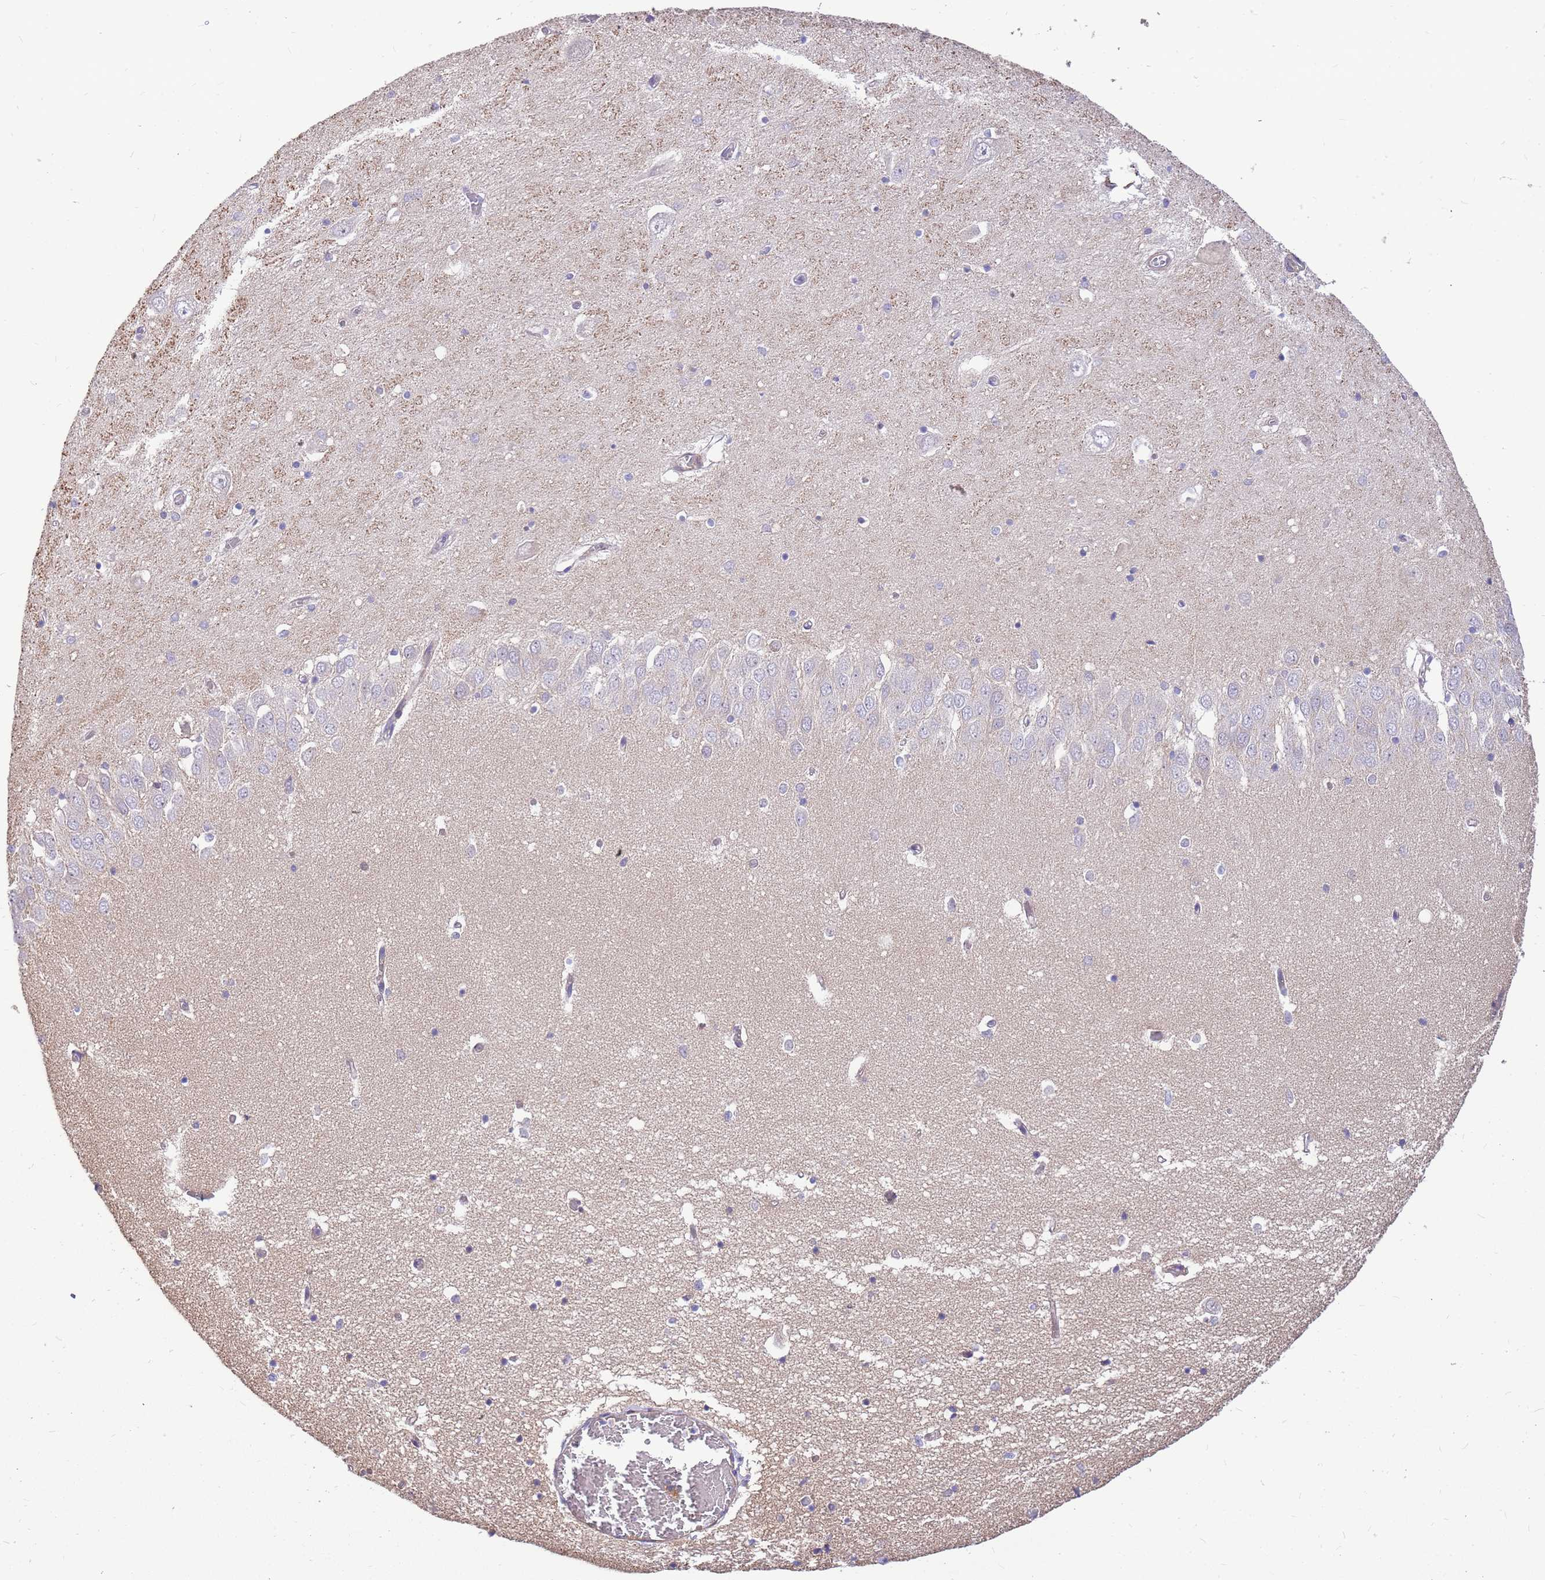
{"staining": {"intensity": "negative", "quantity": "none", "location": "none"}, "tissue": "hippocampus", "cell_type": "Glial cells", "image_type": "normal", "snomed": [{"axis": "morphology", "description": "Normal tissue, NOS"}, {"axis": "topography", "description": "Hippocampus"}], "caption": "Immunohistochemistry (IHC) of unremarkable hippocampus exhibits no staining in glial cells.", "gene": "MVD", "patient": {"sex": "male", "age": 70}}